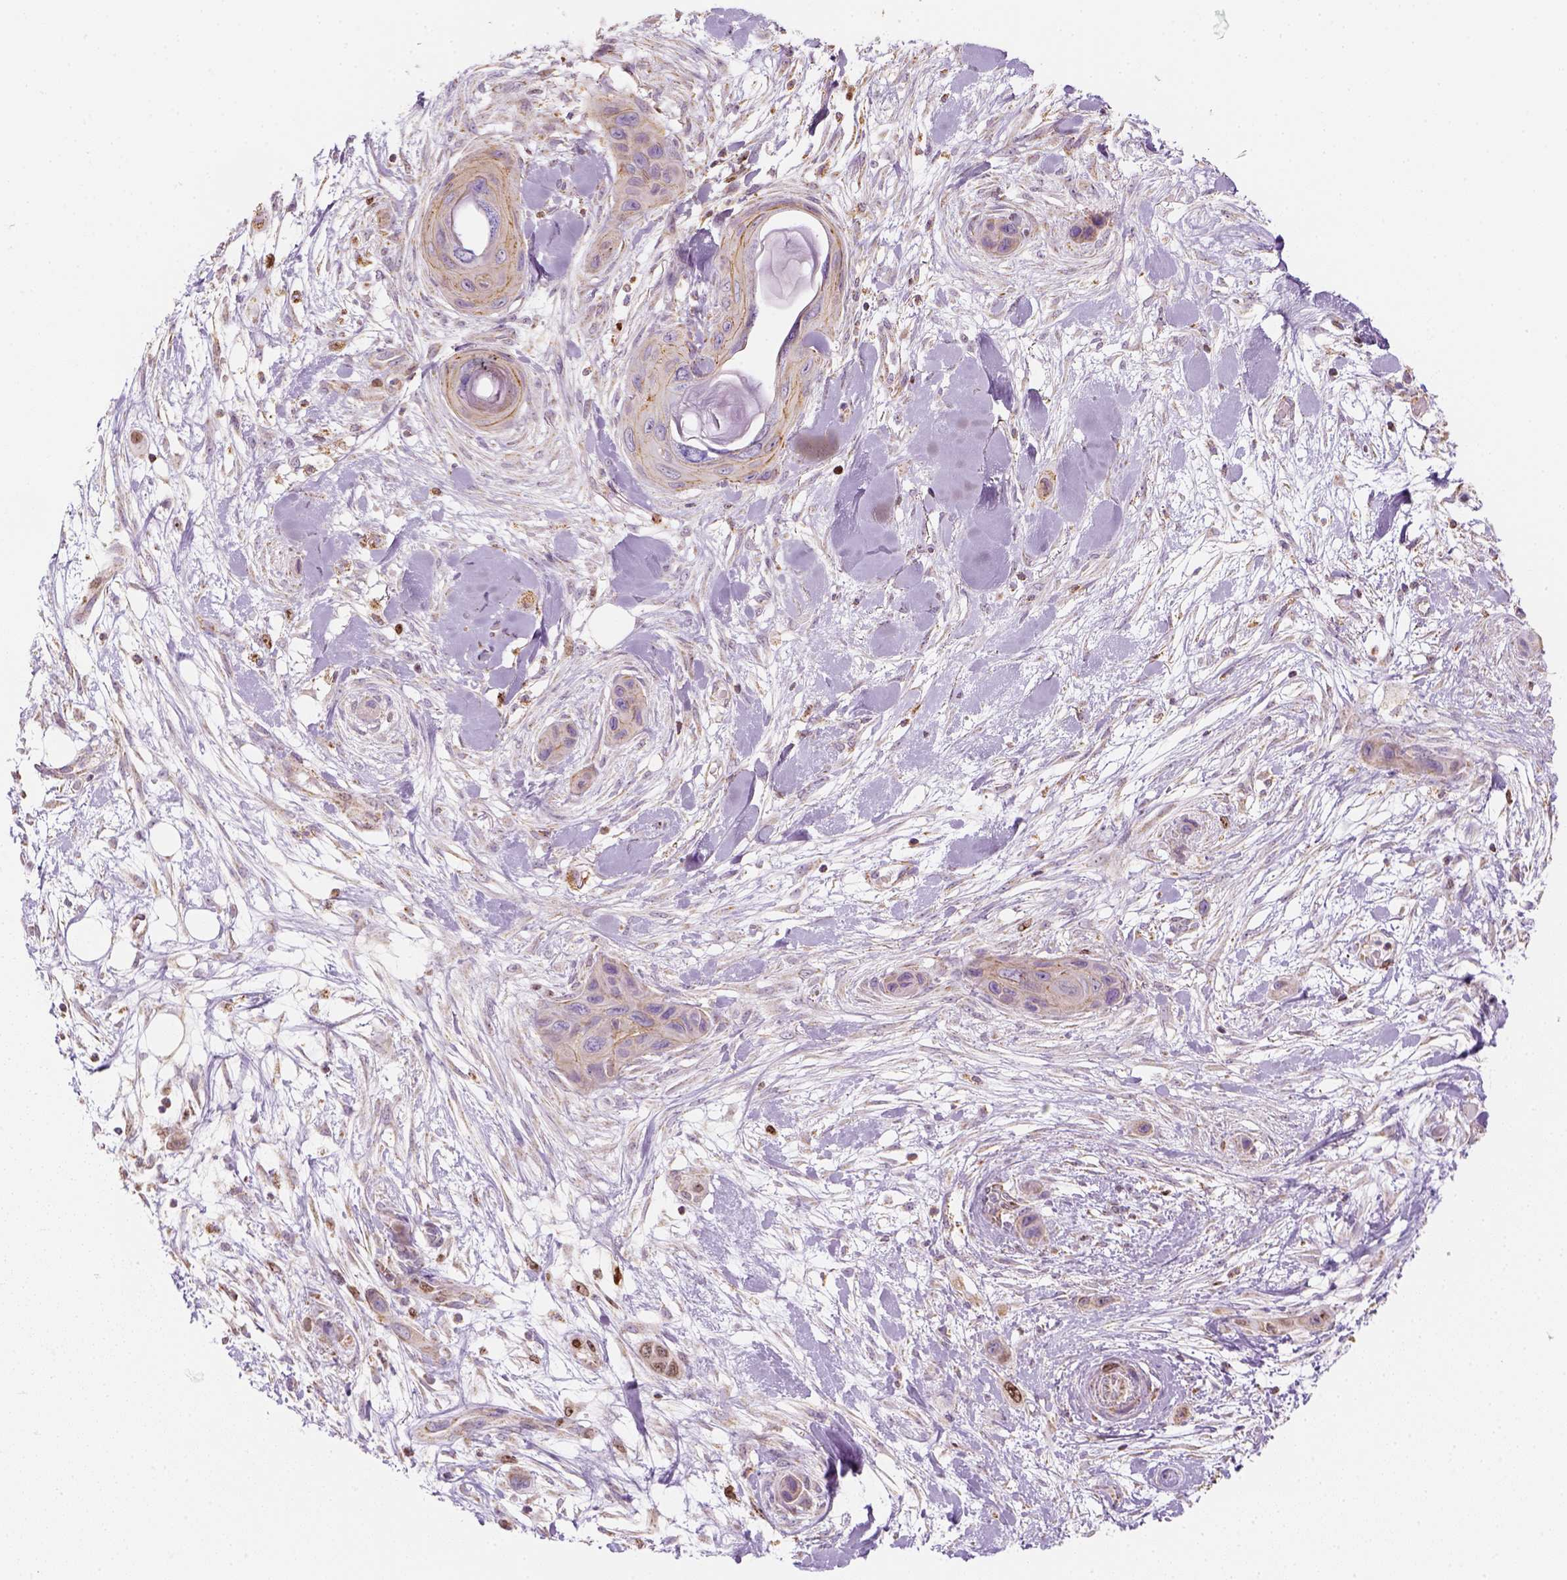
{"staining": {"intensity": "weak", "quantity": ">75%", "location": "cytoplasmic/membranous"}, "tissue": "skin cancer", "cell_type": "Tumor cells", "image_type": "cancer", "snomed": [{"axis": "morphology", "description": "Squamous cell carcinoma, NOS"}, {"axis": "topography", "description": "Skin"}], "caption": "Immunohistochemistry (IHC) micrograph of neoplastic tissue: skin cancer stained using immunohistochemistry exhibits low levels of weak protein expression localized specifically in the cytoplasmic/membranous of tumor cells, appearing as a cytoplasmic/membranous brown color.", "gene": "LCA5", "patient": {"sex": "male", "age": 82}}